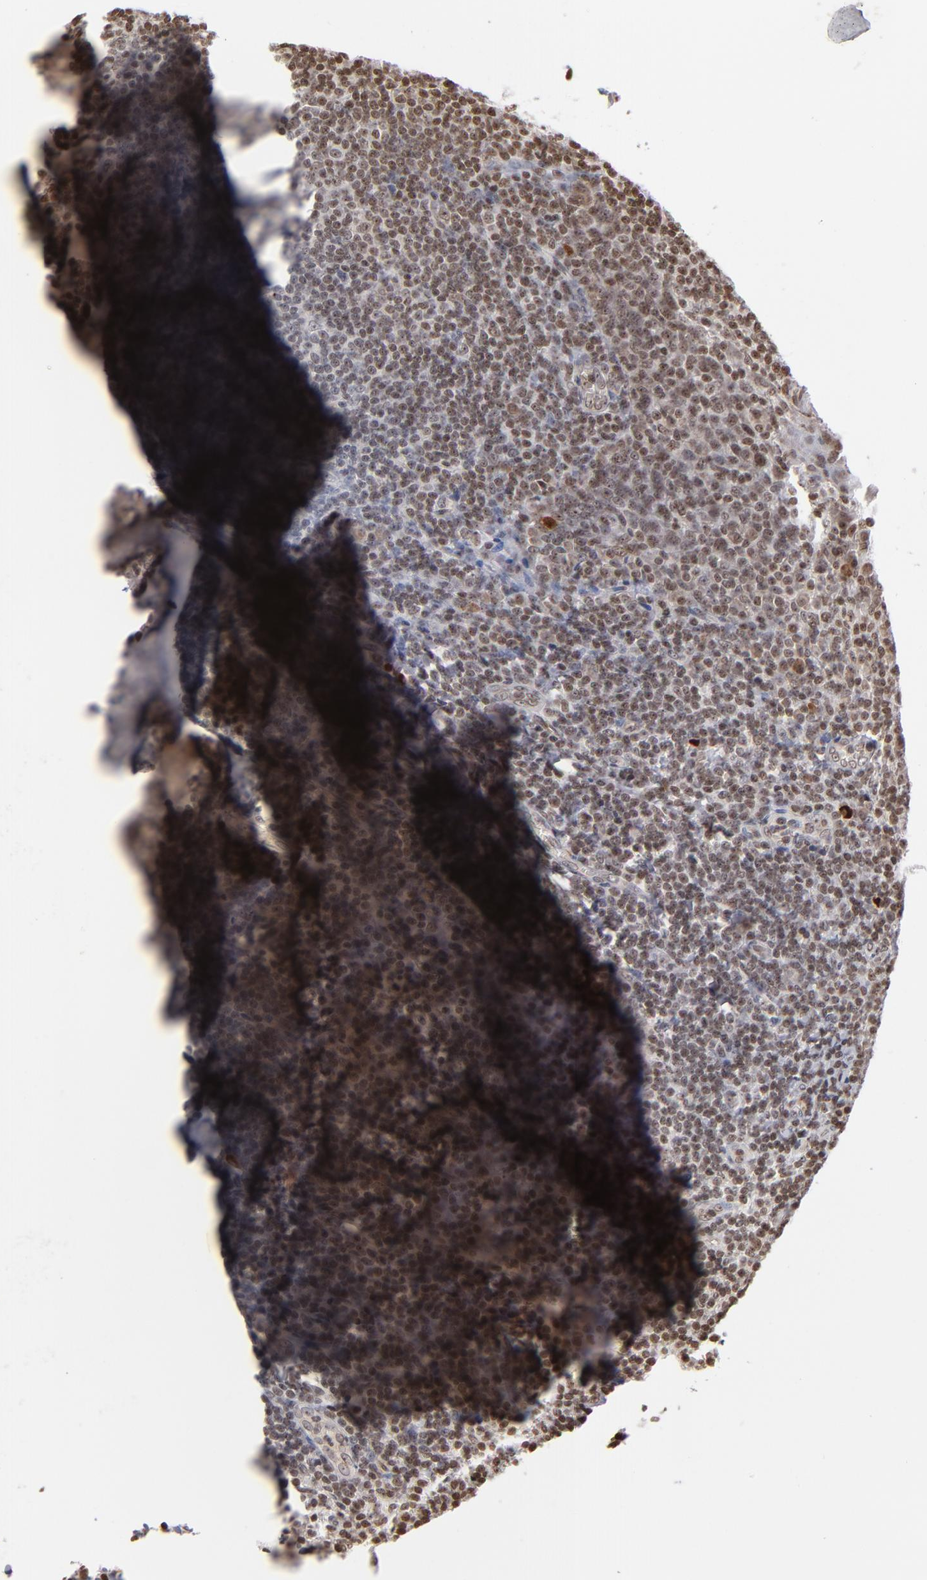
{"staining": {"intensity": "moderate", "quantity": "25%-75%", "location": "nuclear"}, "tissue": "tonsil", "cell_type": "Germinal center cells", "image_type": "normal", "snomed": [{"axis": "morphology", "description": "Normal tissue, NOS"}, {"axis": "topography", "description": "Tonsil"}], "caption": "Moderate nuclear staining for a protein is identified in approximately 25%-75% of germinal center cells of normal tonsil using immunohistochemistry.", "gene": "ABL2", "patient": {"sex": "male", "age": 31}}